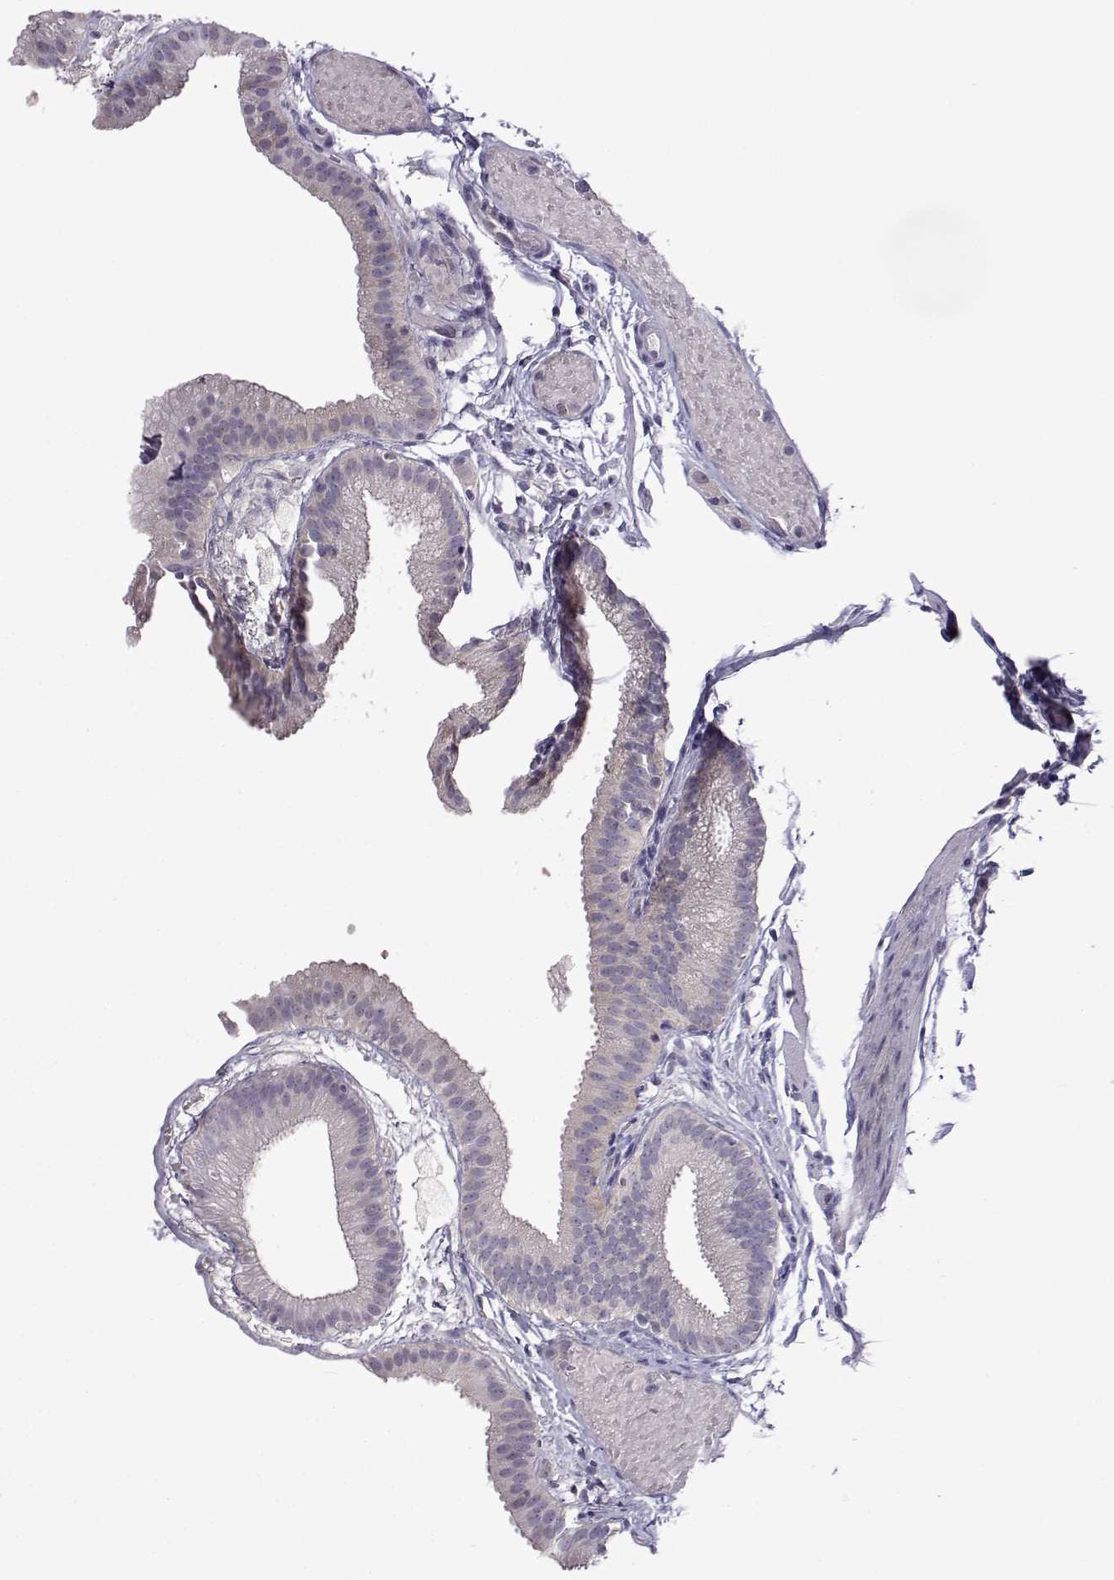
{"staining": {"intensity": "negative", "quantity": "none", "location": "none"}, "tissue": "gallbladder", "cell_type": "Glandular cells", "image_type": "normal", "snomed": [{"axis": "morphology", "description": "Normal tissue, NOS"}, {"axis": "topography", "description": "Gallbladder"}], "caption": "IHC photomicrograph of unremarkable gallbladder: human gallbladder stained with DAB demonstrates no significant protein expression in glandular cells.", "gene": "VGF", "patient": {"sex": "female", "age": 45}}